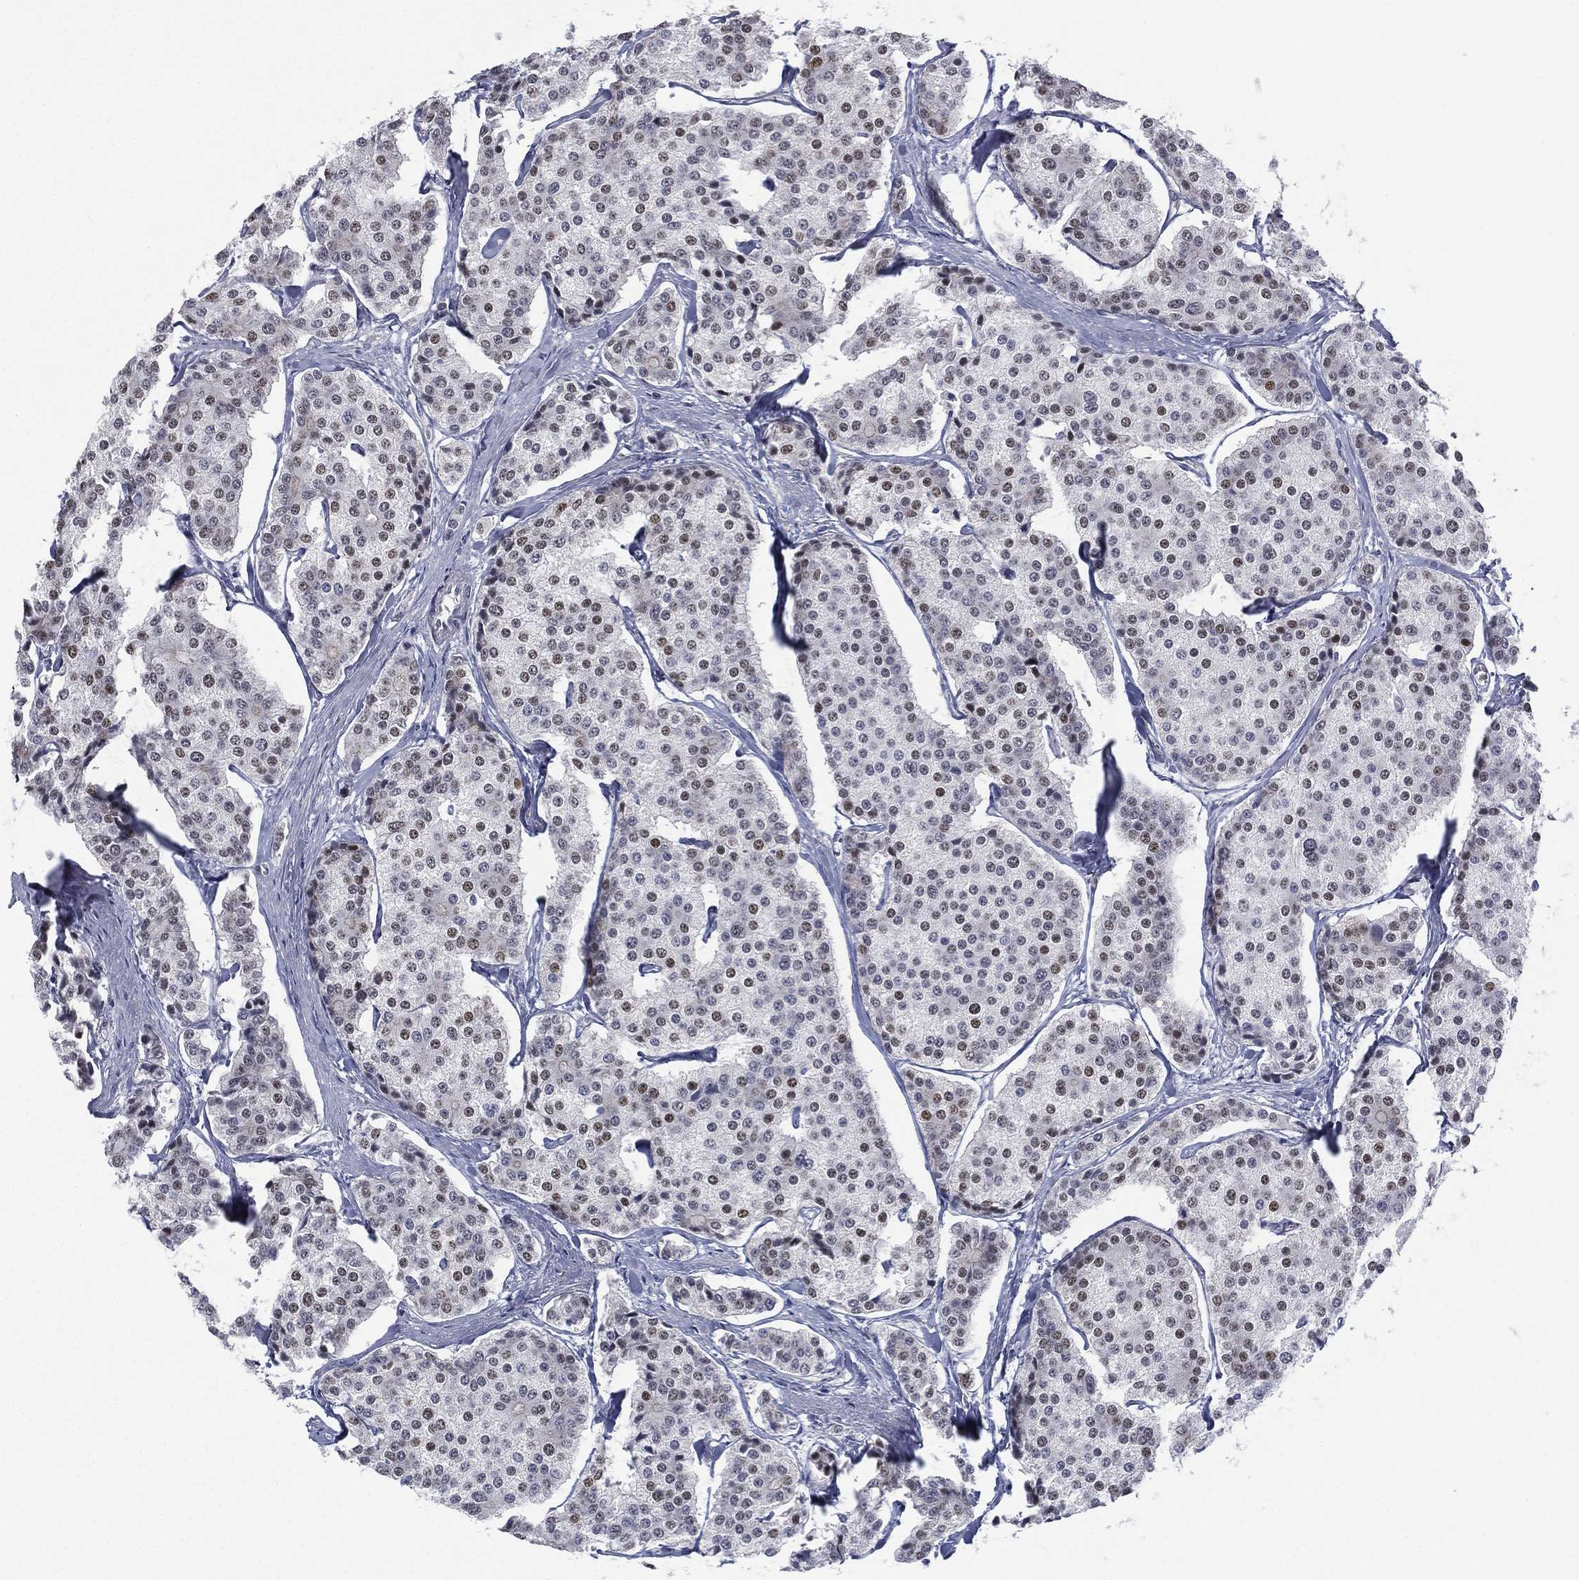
{"staining": {"intensity": "moderate", "quantity": "<25%", "location": "nuclear"}, "tissue": "carcinoid", "cell_type": "Tumor cells", "image_type": "cancer", "snomed": [{"axis": "morphology", "description": "Carcinoid, malignant, NOS"}, {"axis": "topography", "description": "Small intestine"}], "caption": "This photomicrograph reveals malignant carcinoid stained with immunohistochemistry (IHC) to label a protein in brown. The nuclear of tumor cells show moderate positivity for the protein. Nuclei are counter-stained blue.", "gene": "ZNF711", "patient": {"sex": "female", "age": 65}}